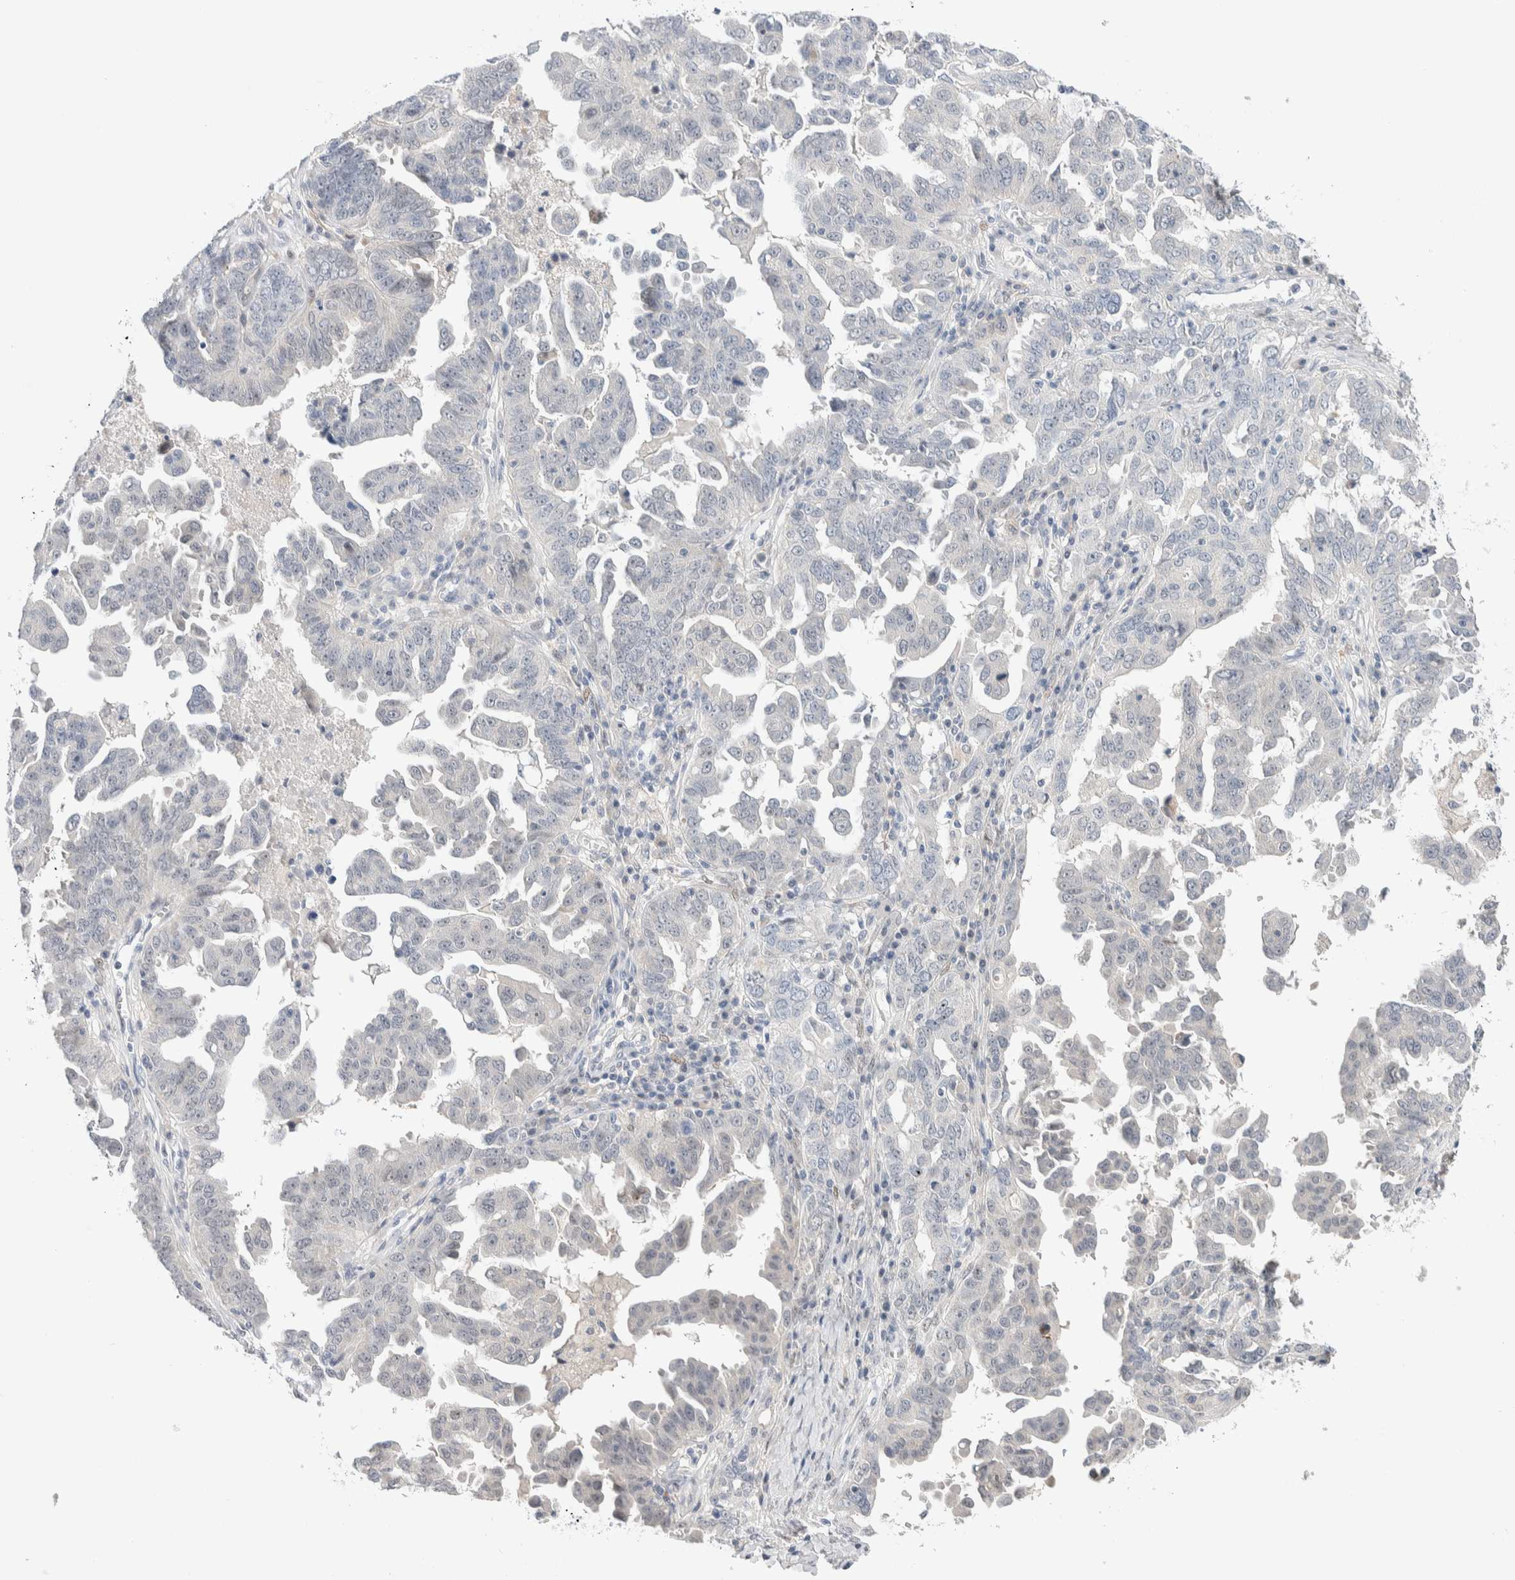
{"staining": {"intensity": "negative", "quantity": "none", "location": "none"}, "tissue": "ovarian cancer", "cell_type": "Tumor cells", "image_type": "cancer", "snomed": [{"axis": "morphology", "description": "Carcinoma, endometroid"}, {"axis": "topography", "description": "Ovary"}], "caption": "Human ovarian cancer stained for a protein using IHC shows no staining in tumor cells.", "gene": "DNAJB6", "patient": {"sex": "female", "age": 62}}